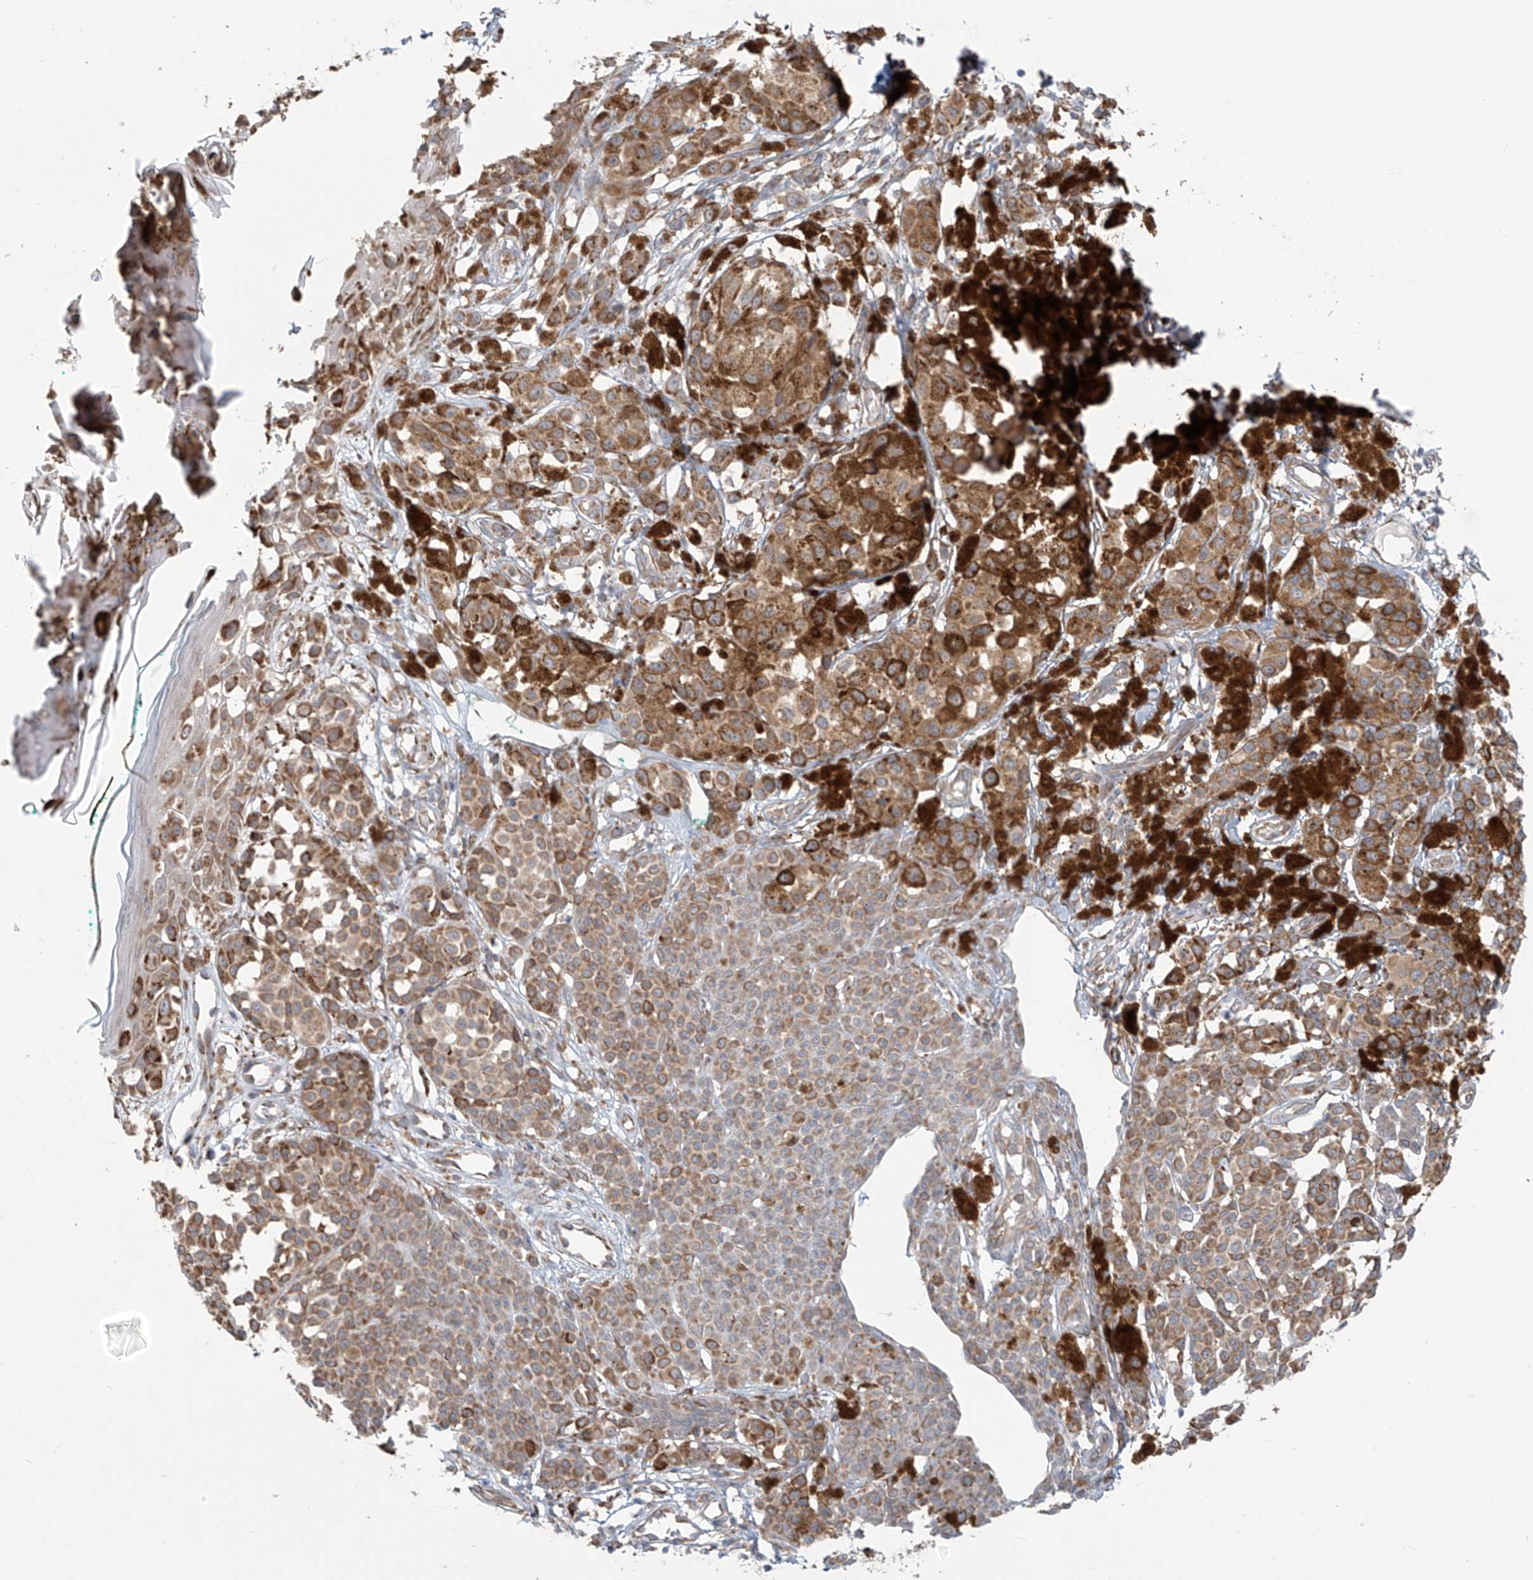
{"staining": {"intensity": "moderate", "quantity": ">75%", "location": "cytoplasmic/membranous"}, "tissue": "melanoma", "cell_type": "Tumor cells", "image_type": "cancer", "snomed": [{"axis": "morphology", "description": "Malignant melanoma, NOS"}, {"axis": "topography", "description": "Skin of leg"}], "caption": "Protein staining demonstrates moderate cytoplasmic/membranous expression in approximately >75% of tumor cells in melanoma.", "gene": "KATNIP", "patient": {"sex": "female", "age": 72}}